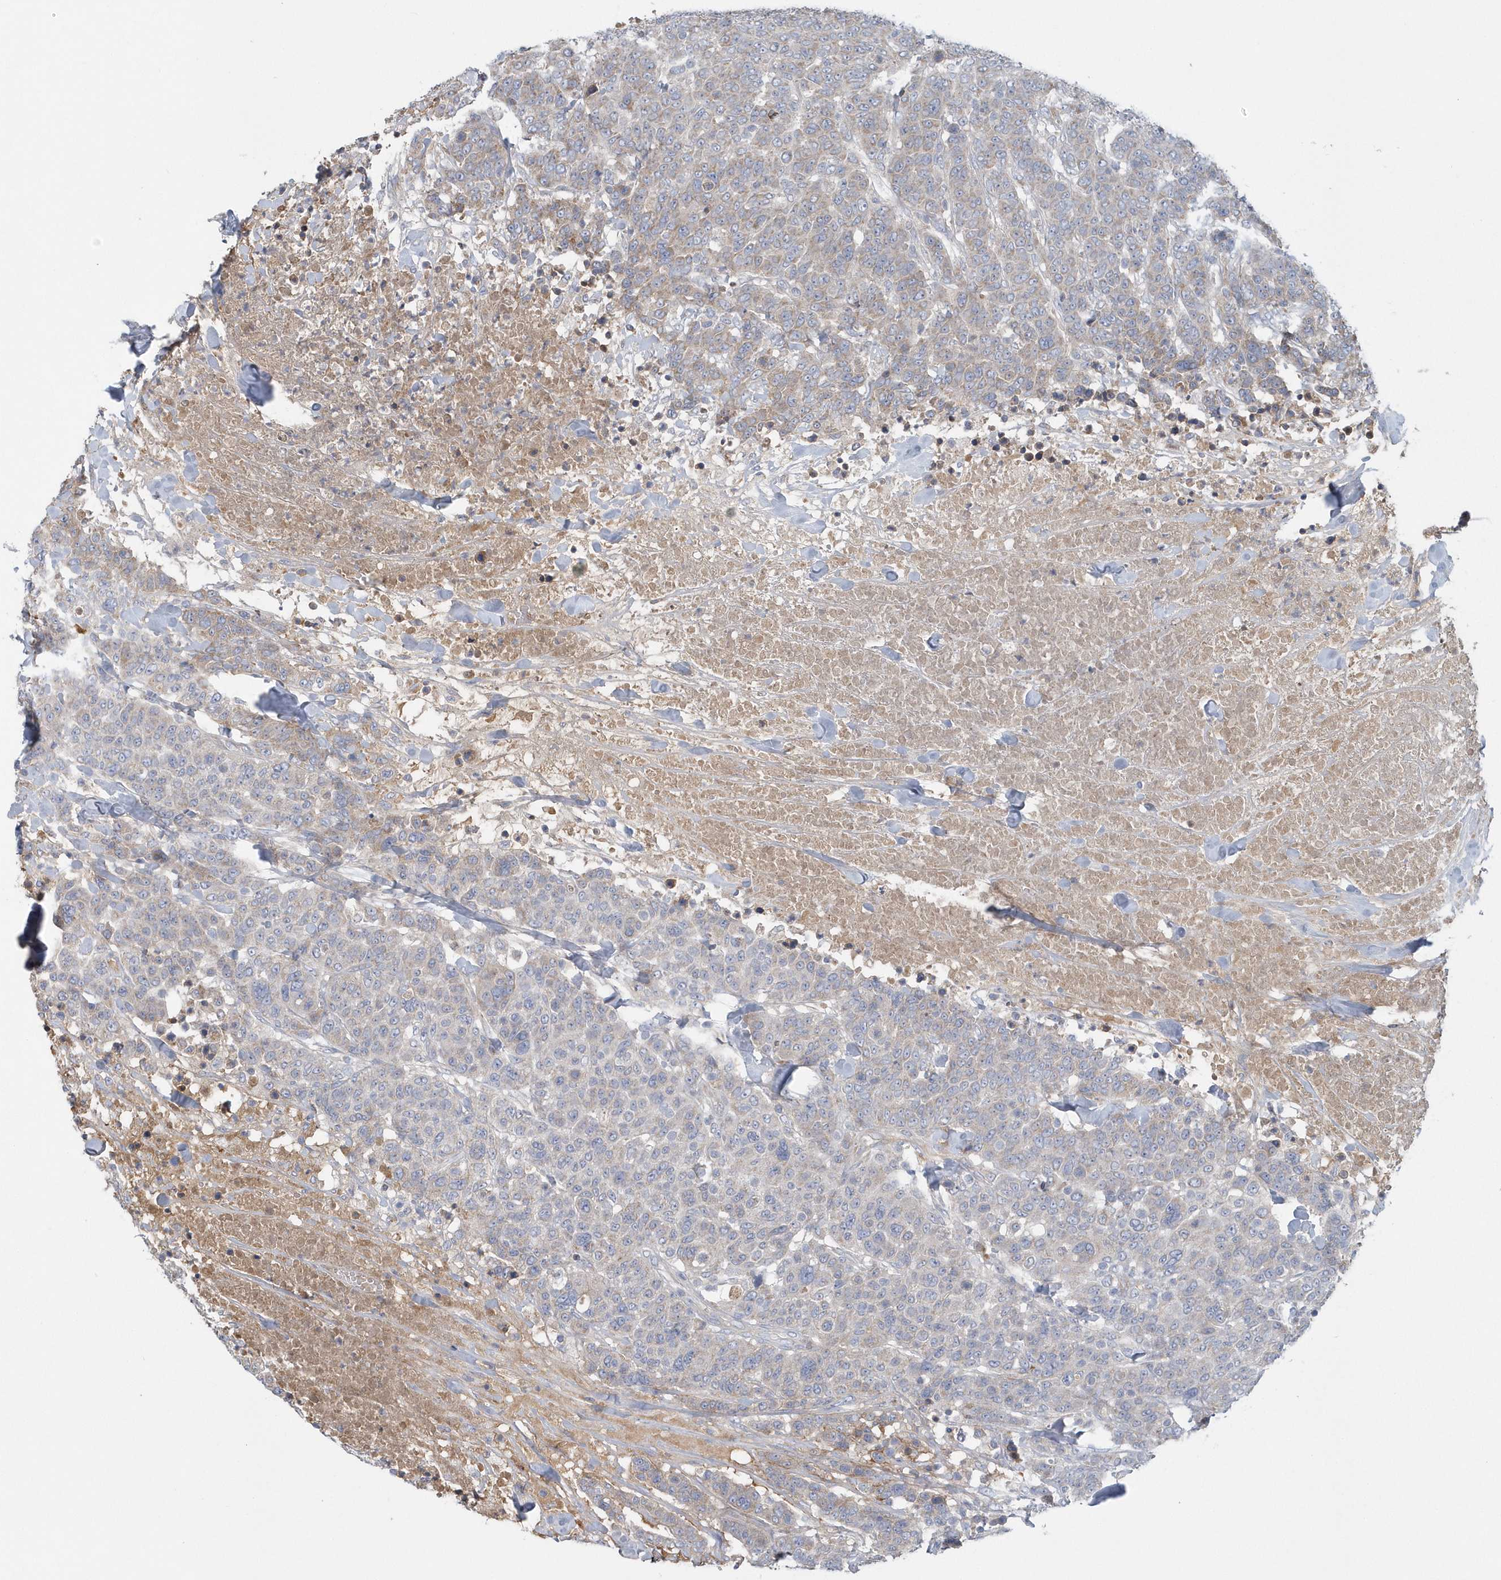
{"staining": {"intensity": "weak", "quantity": "<25%", "location": "cytoplasmic/membranous"}, "tissue": "breast cancer", "cell_type": "Tumor cells", "image_type": "cancer", "snomed": [{"axis": "morphology", "description": "Duct carcinoma"}, {"axis": "topography", "description": "Breast"}], "caption": "Immunohistochemical staining of human breast intraductal carcinoma displays no significant positivity in tumor cells.", "gene": "SPATA18", "patient": {"sex": "female", "age": 37}}